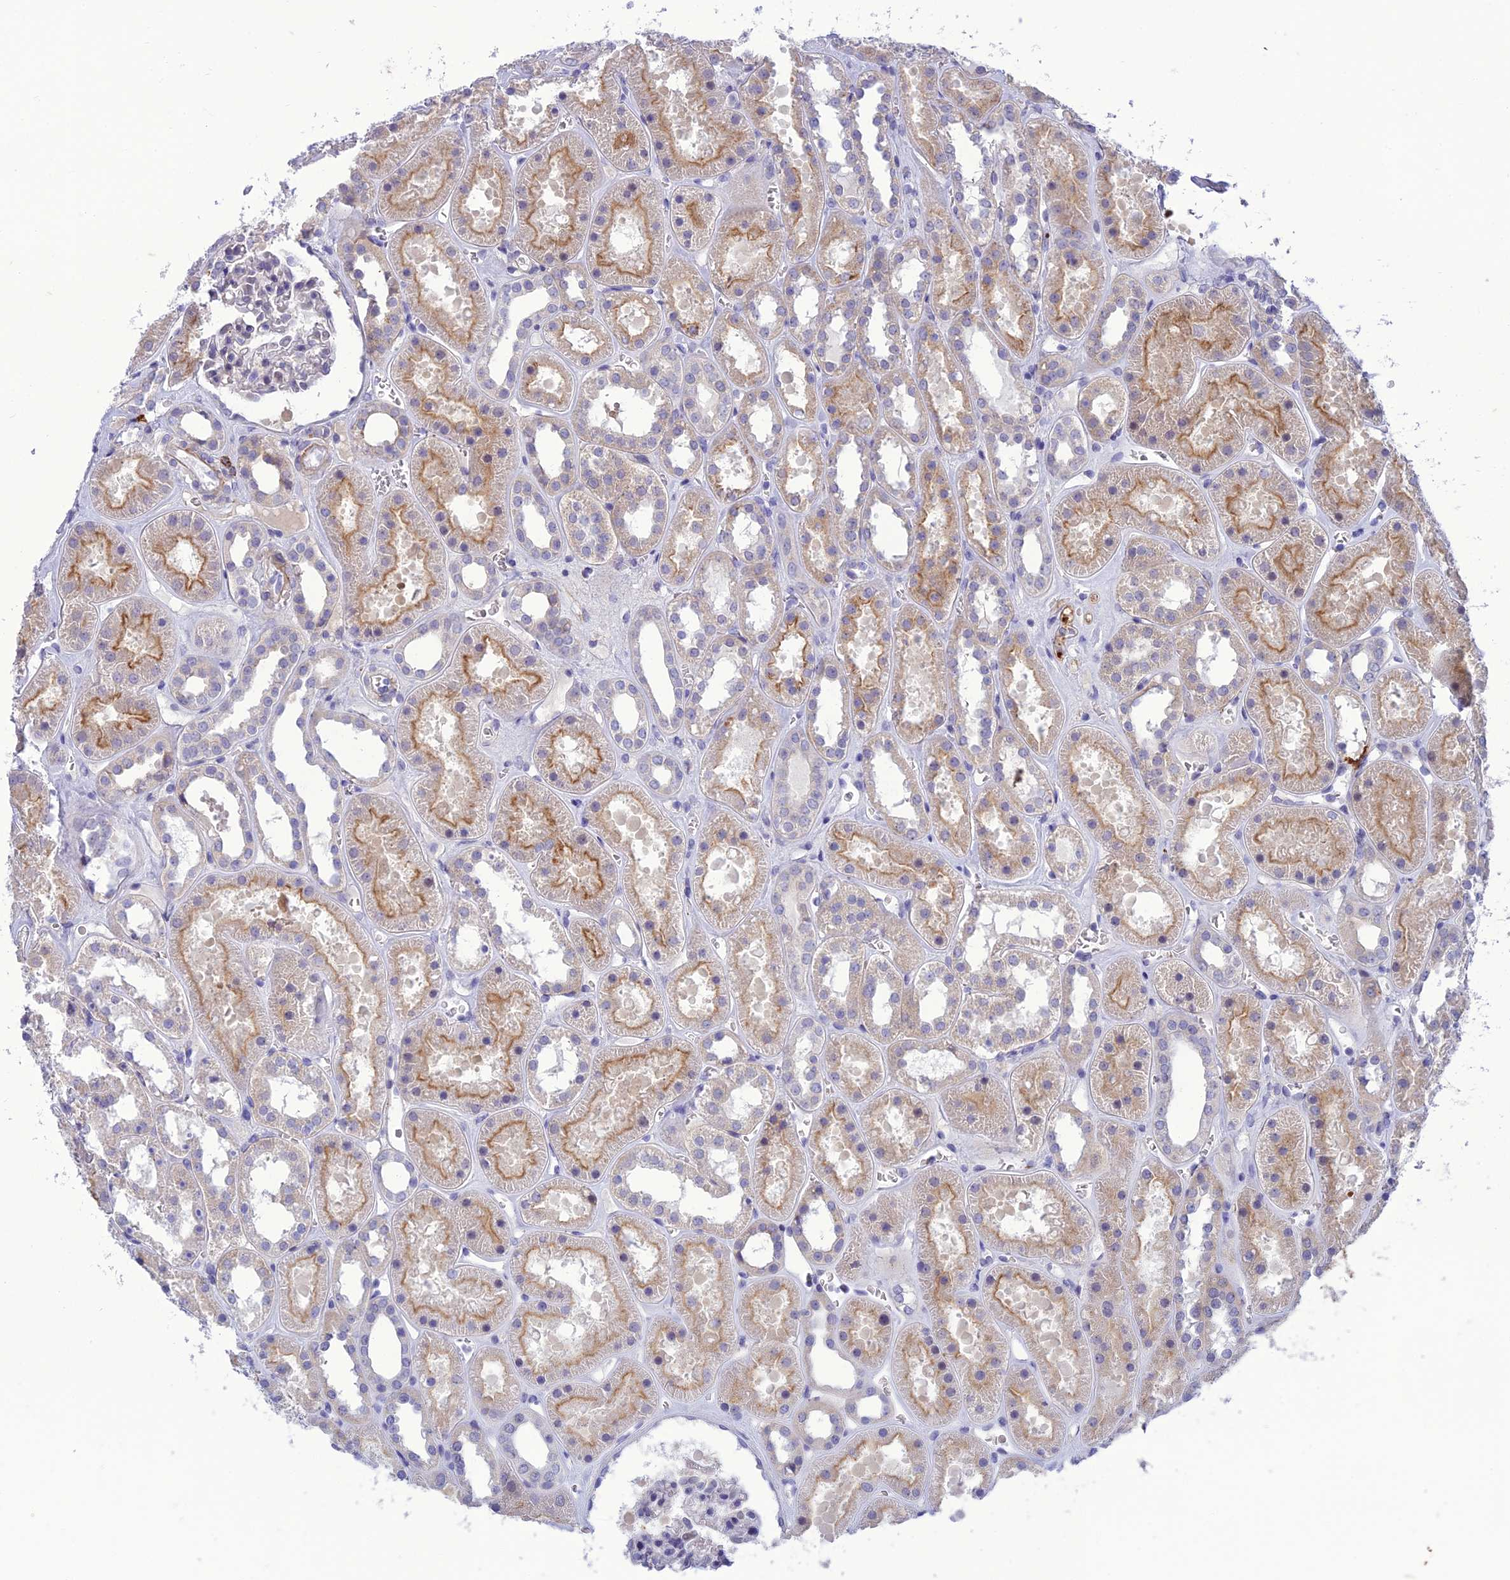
{"staining": {"intensity": "negative", "quantity": "none", "location": "none"}, "tissue": "kidney", "cell_type": "Cells in glomeruli", "image_type": "normal", "snomed": [{"axis": "morphology", "description": "Normal tissue, NOS"}, {"axis": "topography", "description": "Kidney"}], "caption": "This photomicrograph is of normal kidney stained with IHC to label a protein in brown with the nuclei are counter-stained blue. There is no expression in cells in glomeruli.", "gene": "ANKS4B", "patient": {"sex": "female", "age": 41}}